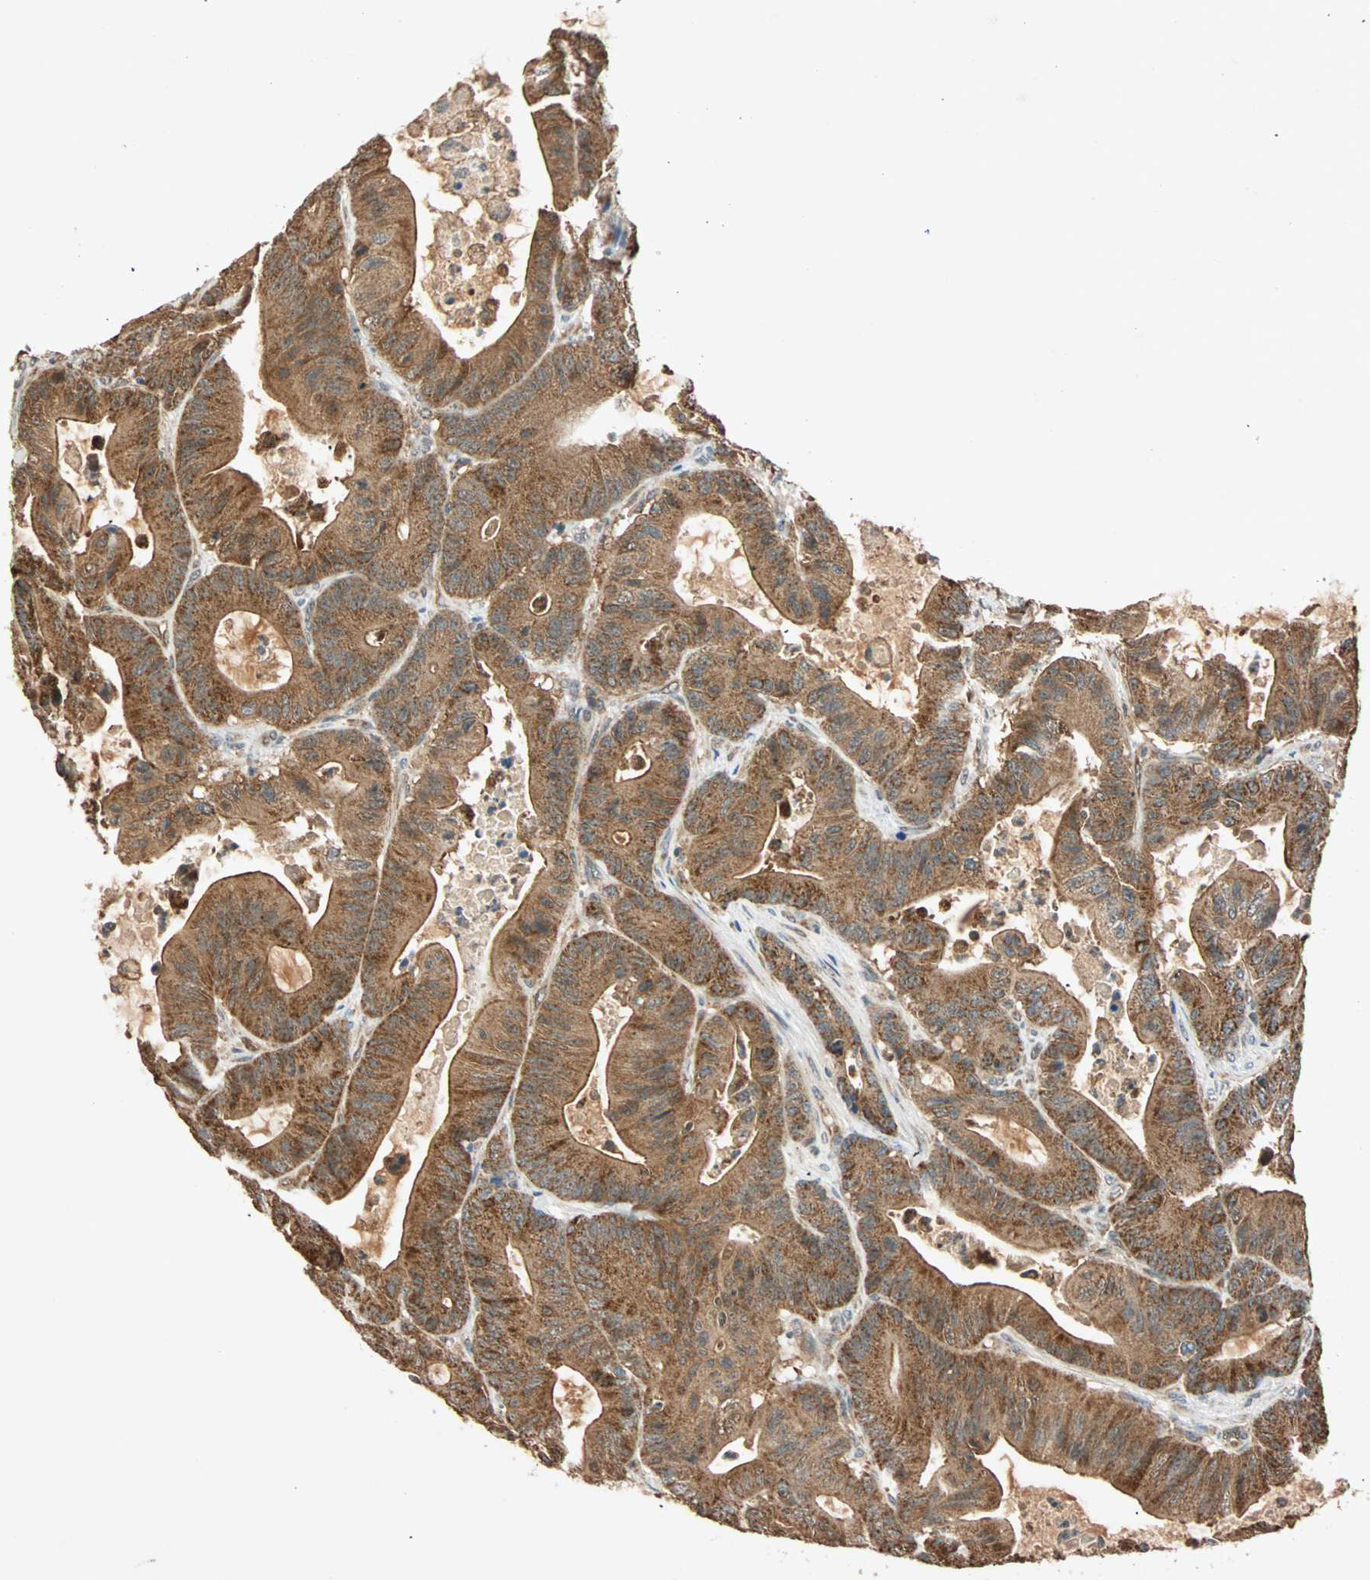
{"staining": {"intensity": "strong", "quantity": ">75%", "location": "cytoplasmic/membranous"}, "tissue": "colorectal cancer", "cell_type": "Tumor cells", "image_type": "cancer", "snomed": [{"axis": "morphology", "description": "Adenocarcinoma, NOS"}, {"axis": "topography", "description": "Colon"}], "caption": "Tumor cells demonstrate strong cytoplasmic/membranous staining in approximately >75% of cells in adenocarcinoma (colorectal). Immunohistochemistry stains the protein in brown and the nuclei are stained blue.", "gene": "MAPK1", "patient": {"sex": "female", "age": 84}}